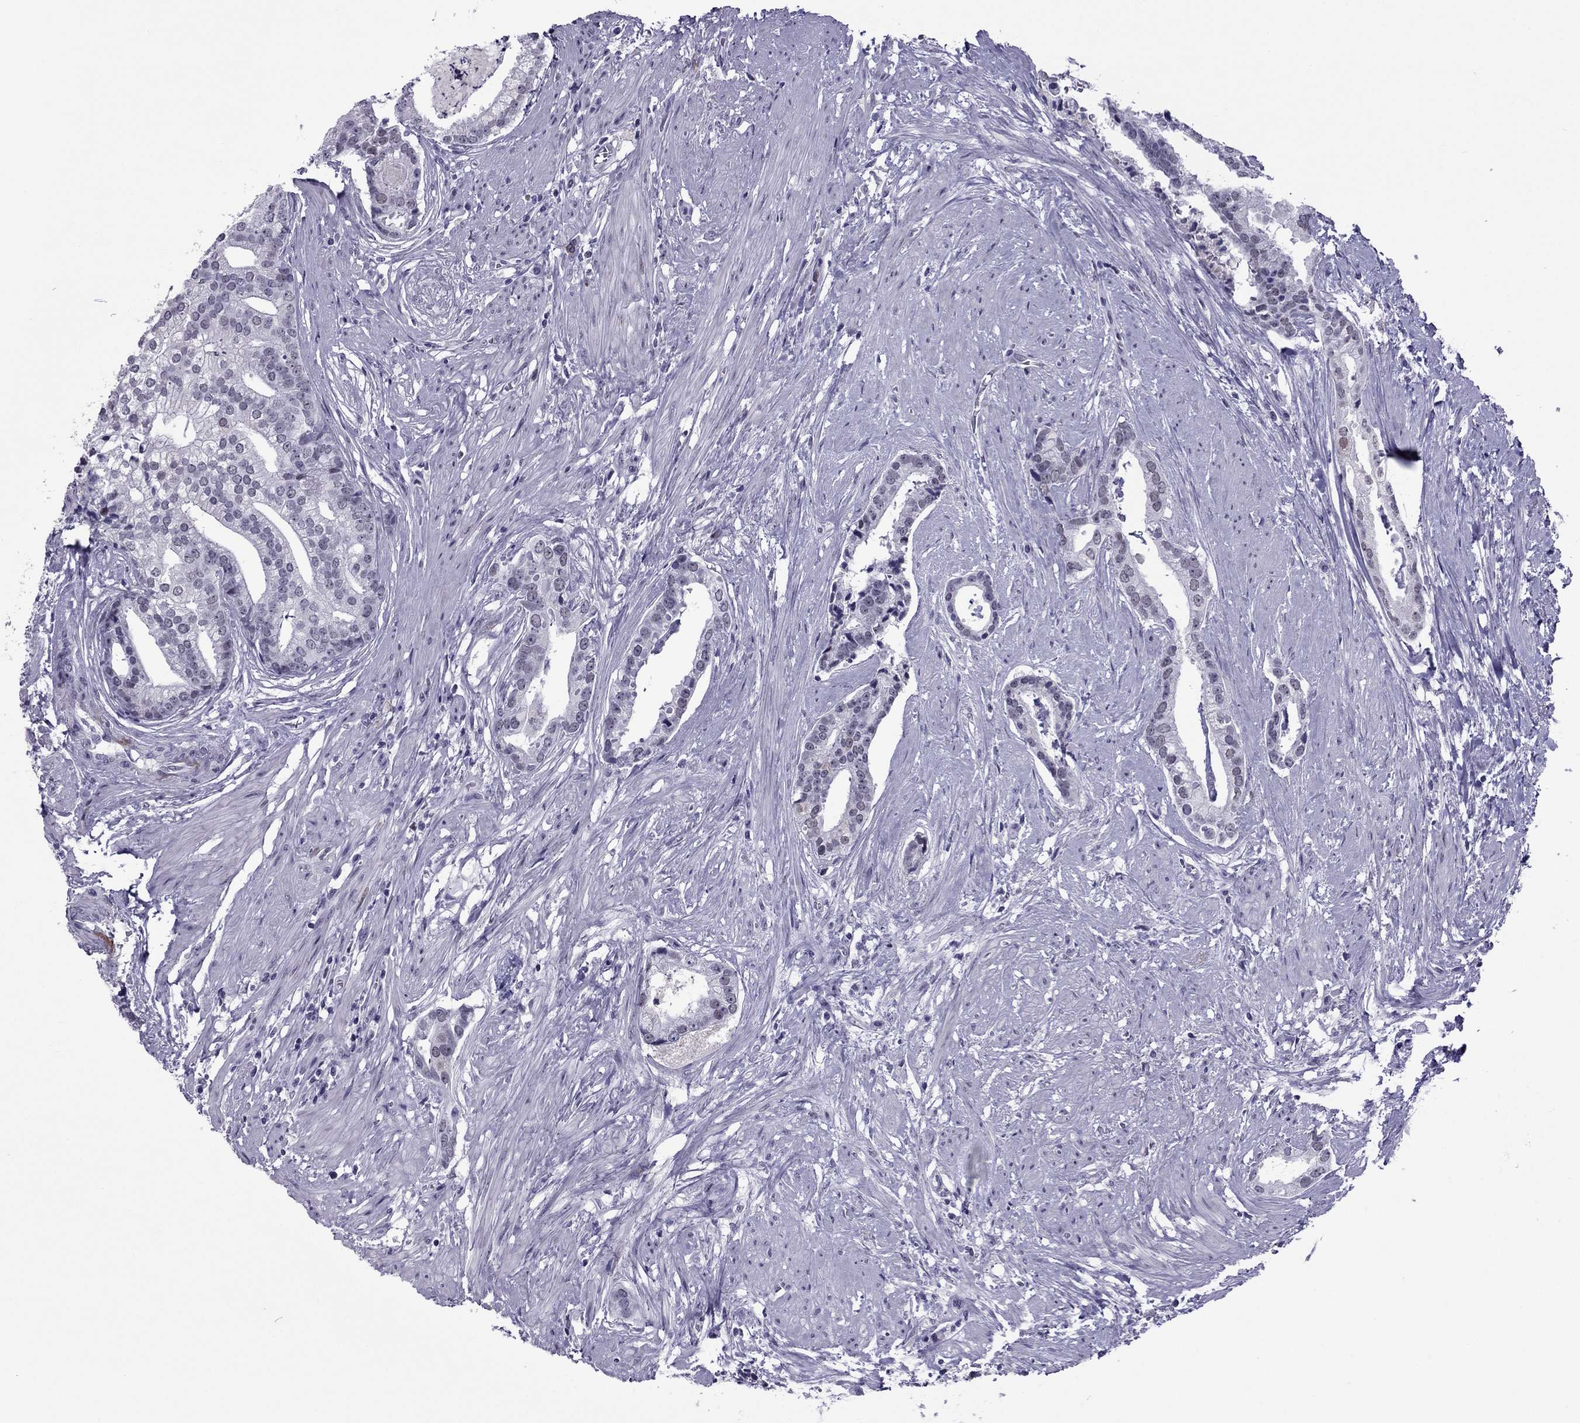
{"staining": {"intensity": "negative", "quantity": "none", "location": "none"}, "tissue": "prostate cancer", "cell_type": "Tumor cells", "image_type": "cancer", "snomed": [{"axis": "morphology", "description": "Adenocarcinoma, NOS"}, {"axis": "topography", "description": "Prostate and seminal vesicle, NOS"}, {"axis": "topography", "description": "Prostate"}], "caption": "Tumor cells are negative for protein expression in human adenocarcinoma (prostate).", "gene": "MYLK3", "patient": {"sex": "male", "age": 44}}